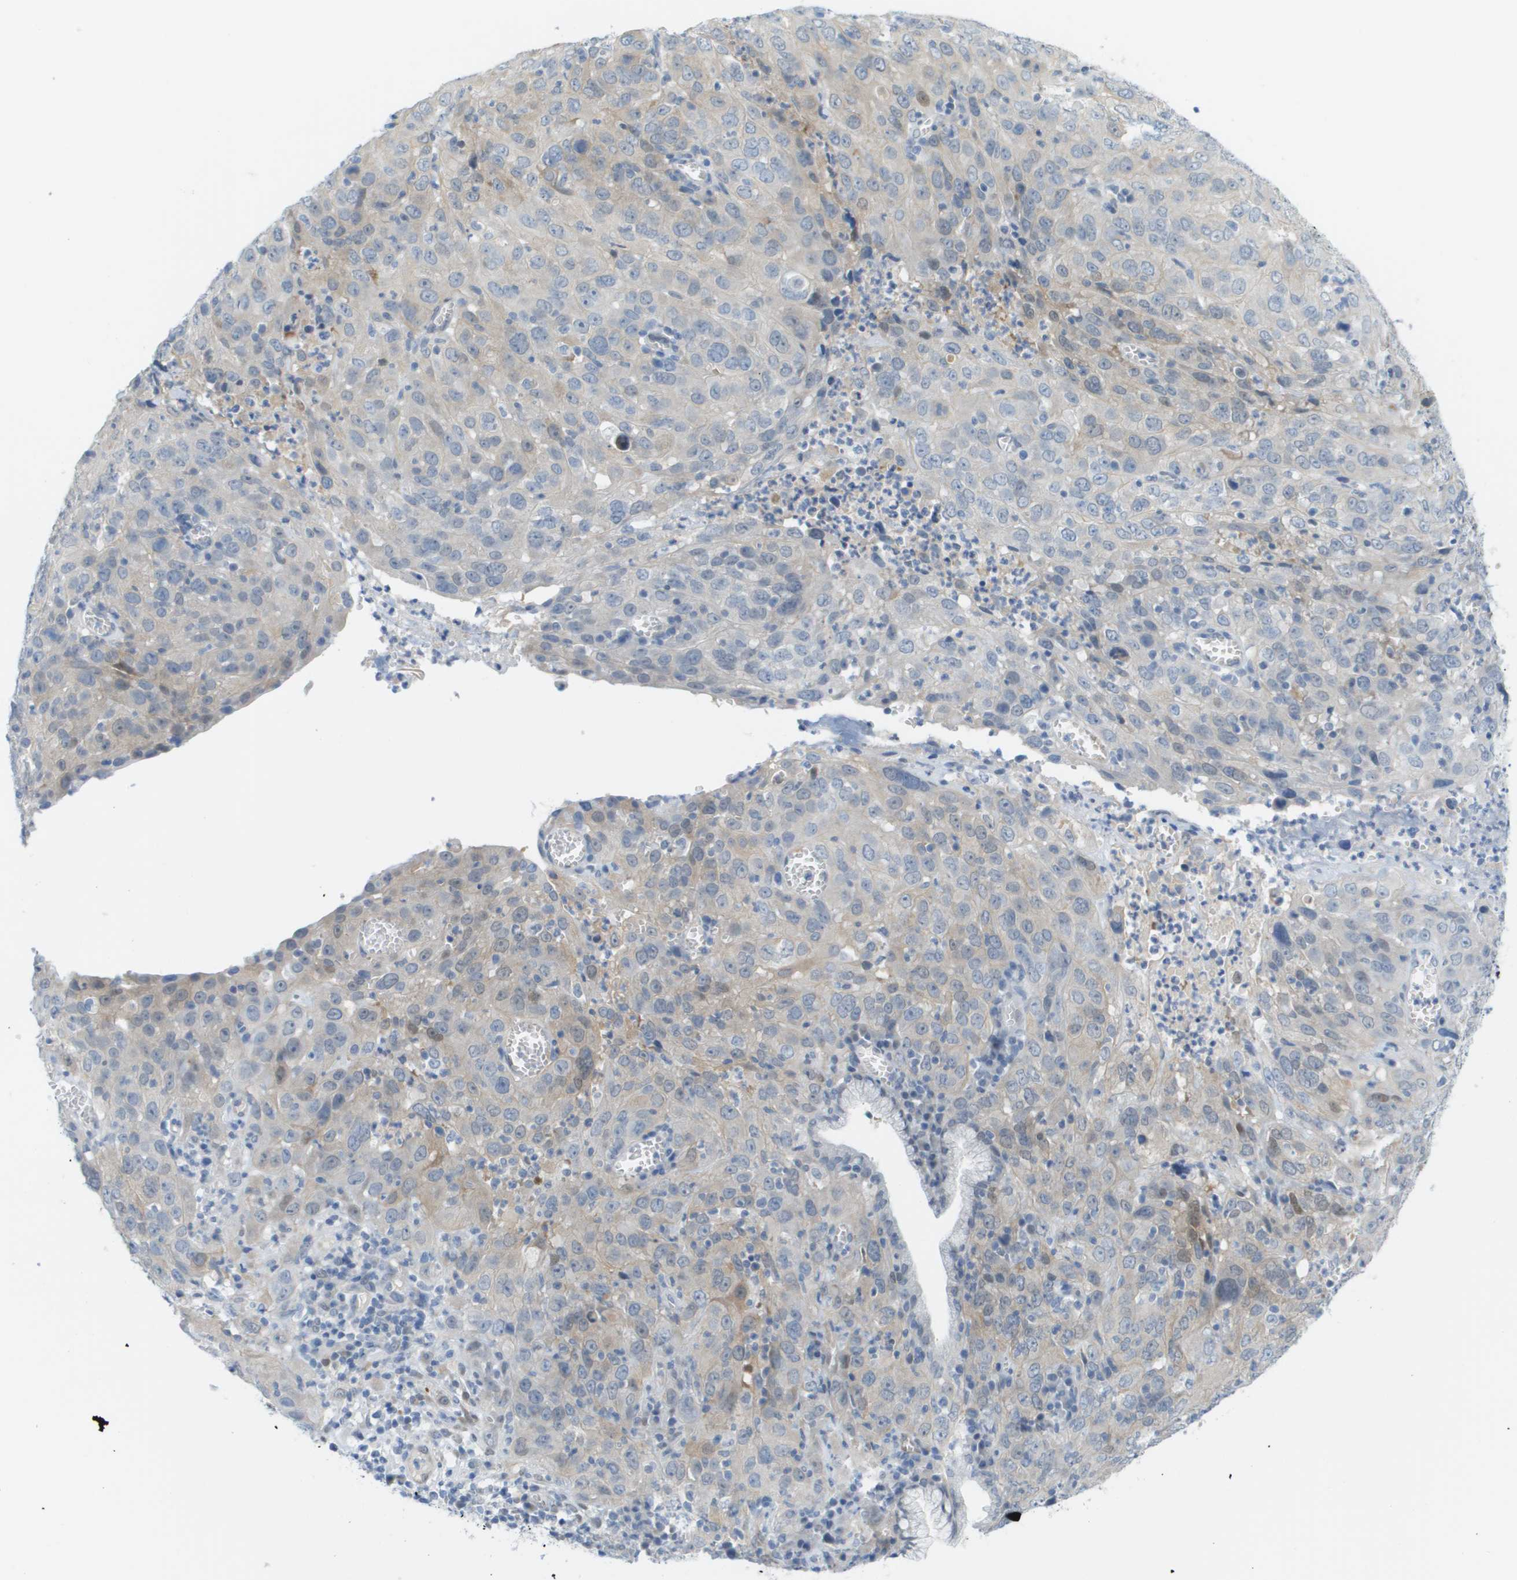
{"staining": {"intensity": "negative", "quantity": "none", "location": "none"}, "tissue": "cervical cancer", "cell_type": "Tumor cells", "image_type": "cancer", "snomed": [{"axis": "morphology", "description": "Squamous cell carcinoma, NOS"}, {"axis": "topography", "description": "Cervix"}], "caption": "This micrograph is of cervical cancer (squamous cell carcinoma) stained with immunohistochemistry (IHC) to label a protein in brown with the nuclei are counter-stained blue. There is no expression in tumor cells.", "gene": "CUL9", "patient": {"sex": "female", "age": 32}}